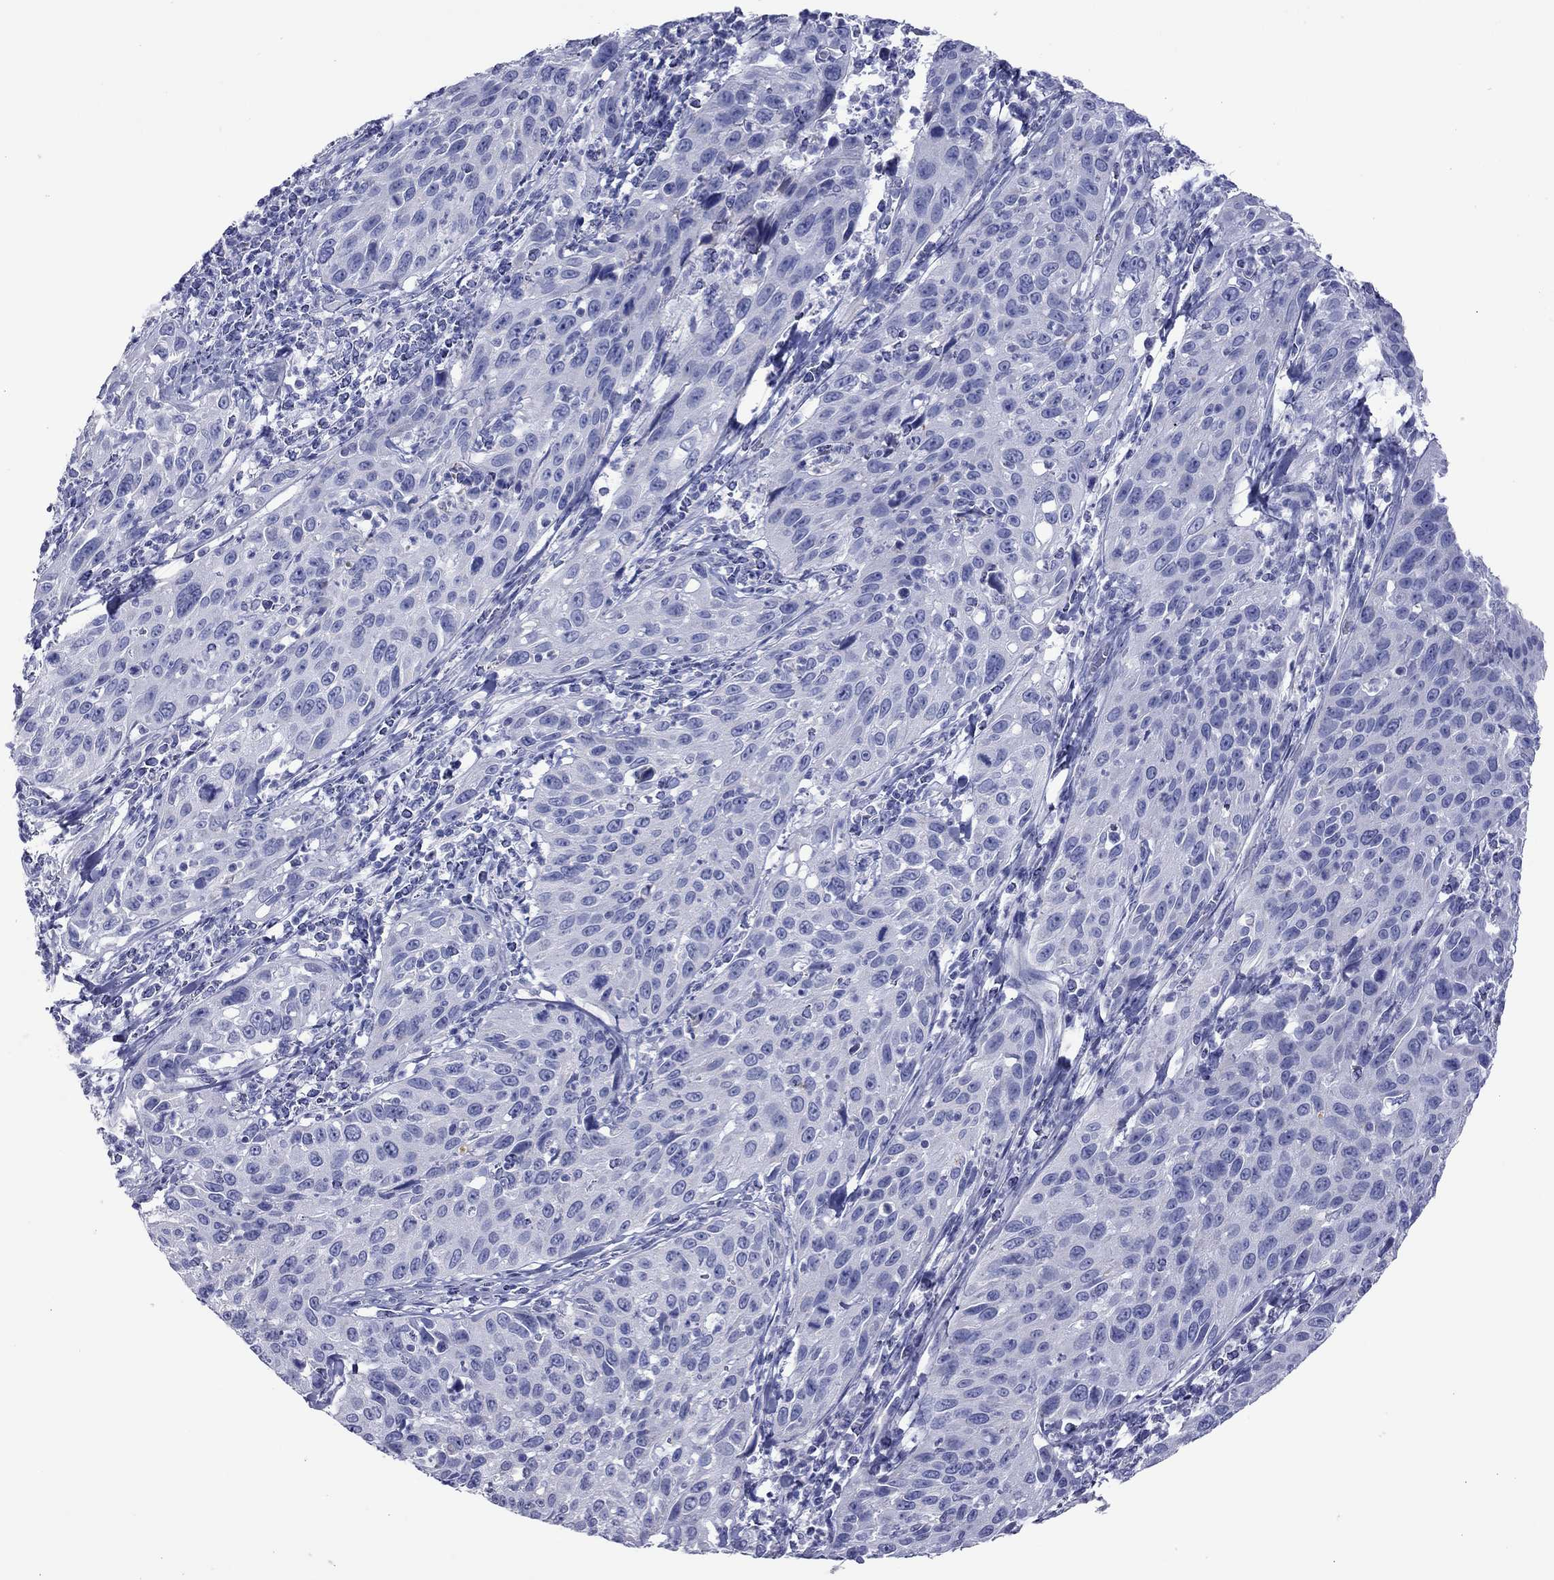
{"staining": {"intensity": "negative", "quantity": "none", "location": "none"}, "tissue": "cervical cancer", "cell_type": "Tumor cells", "image_type": "cancer", "snomed": [{"axis": "morphology", "description": "Squamous cell carcinoma, NOS"}, {"axis": "topography", "description": "Cervix"}], "caption": "This is an immunohistochemistry photomicrograph of human cervical cancer (squamous cell carcinoma). There is no staining in tumor cells.", "gene": "VSIG10", "patient": {"sex": "female", "age": 26}}